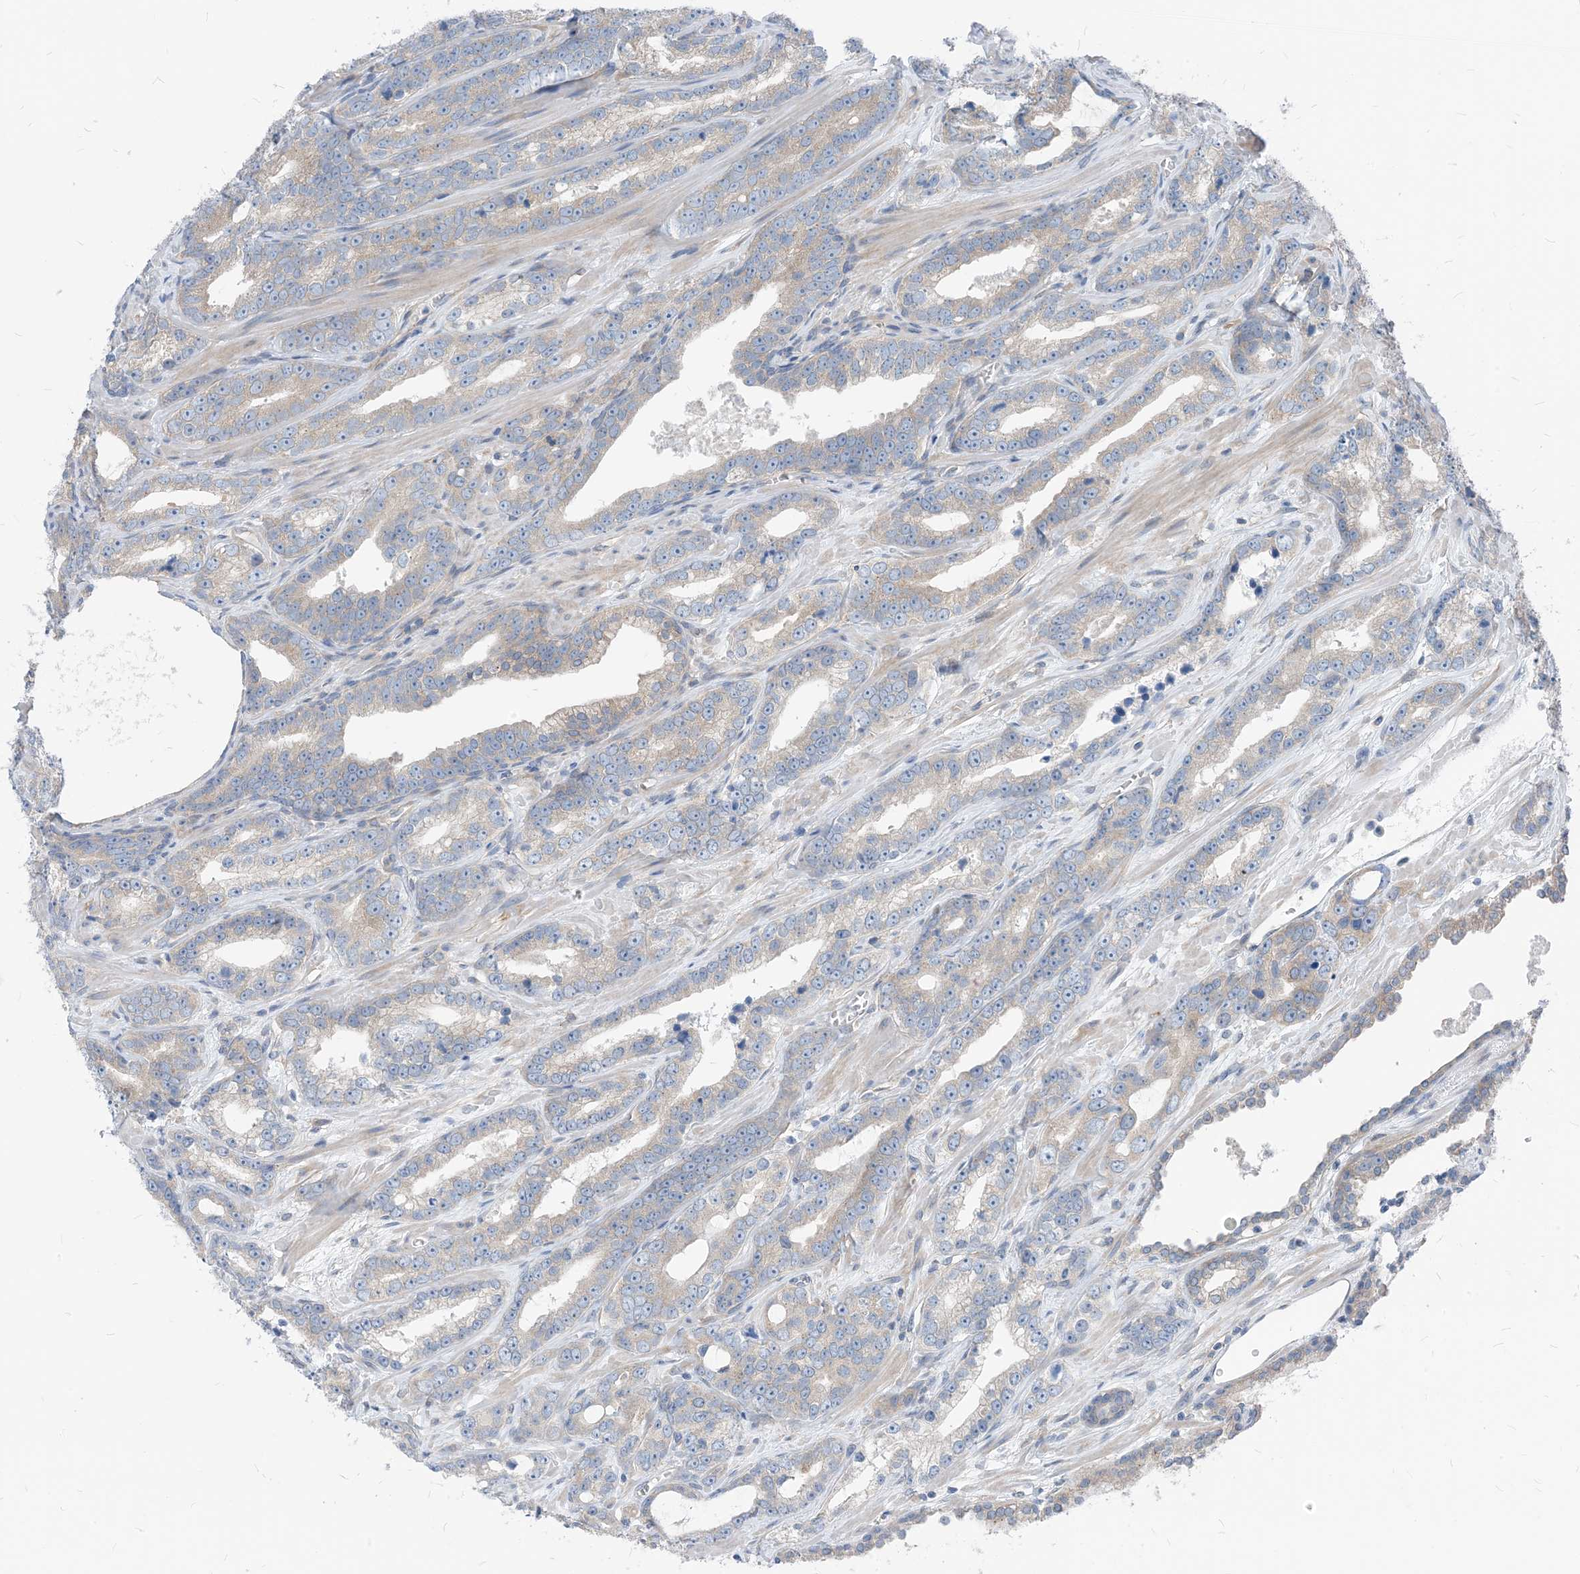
{"staining": {"intensity": "negative", "quantity": "none", "location": "none"}, "tissue": "prostate cancer", "cell_type": "Tumor cells", "image_type": "cancer", "snomed": [{"axis": "morphology", "description": "Adenocarcinoma, High grade"}, {"axis": "topography", "description": "Prostate"}], "caption": "Prostate cancer stained for a protein using immunohistochemistry (IHC) displays no staining tumor cells.", "gene": "PLEKHA3", "patient": {"sex": "male", "age": 62}}